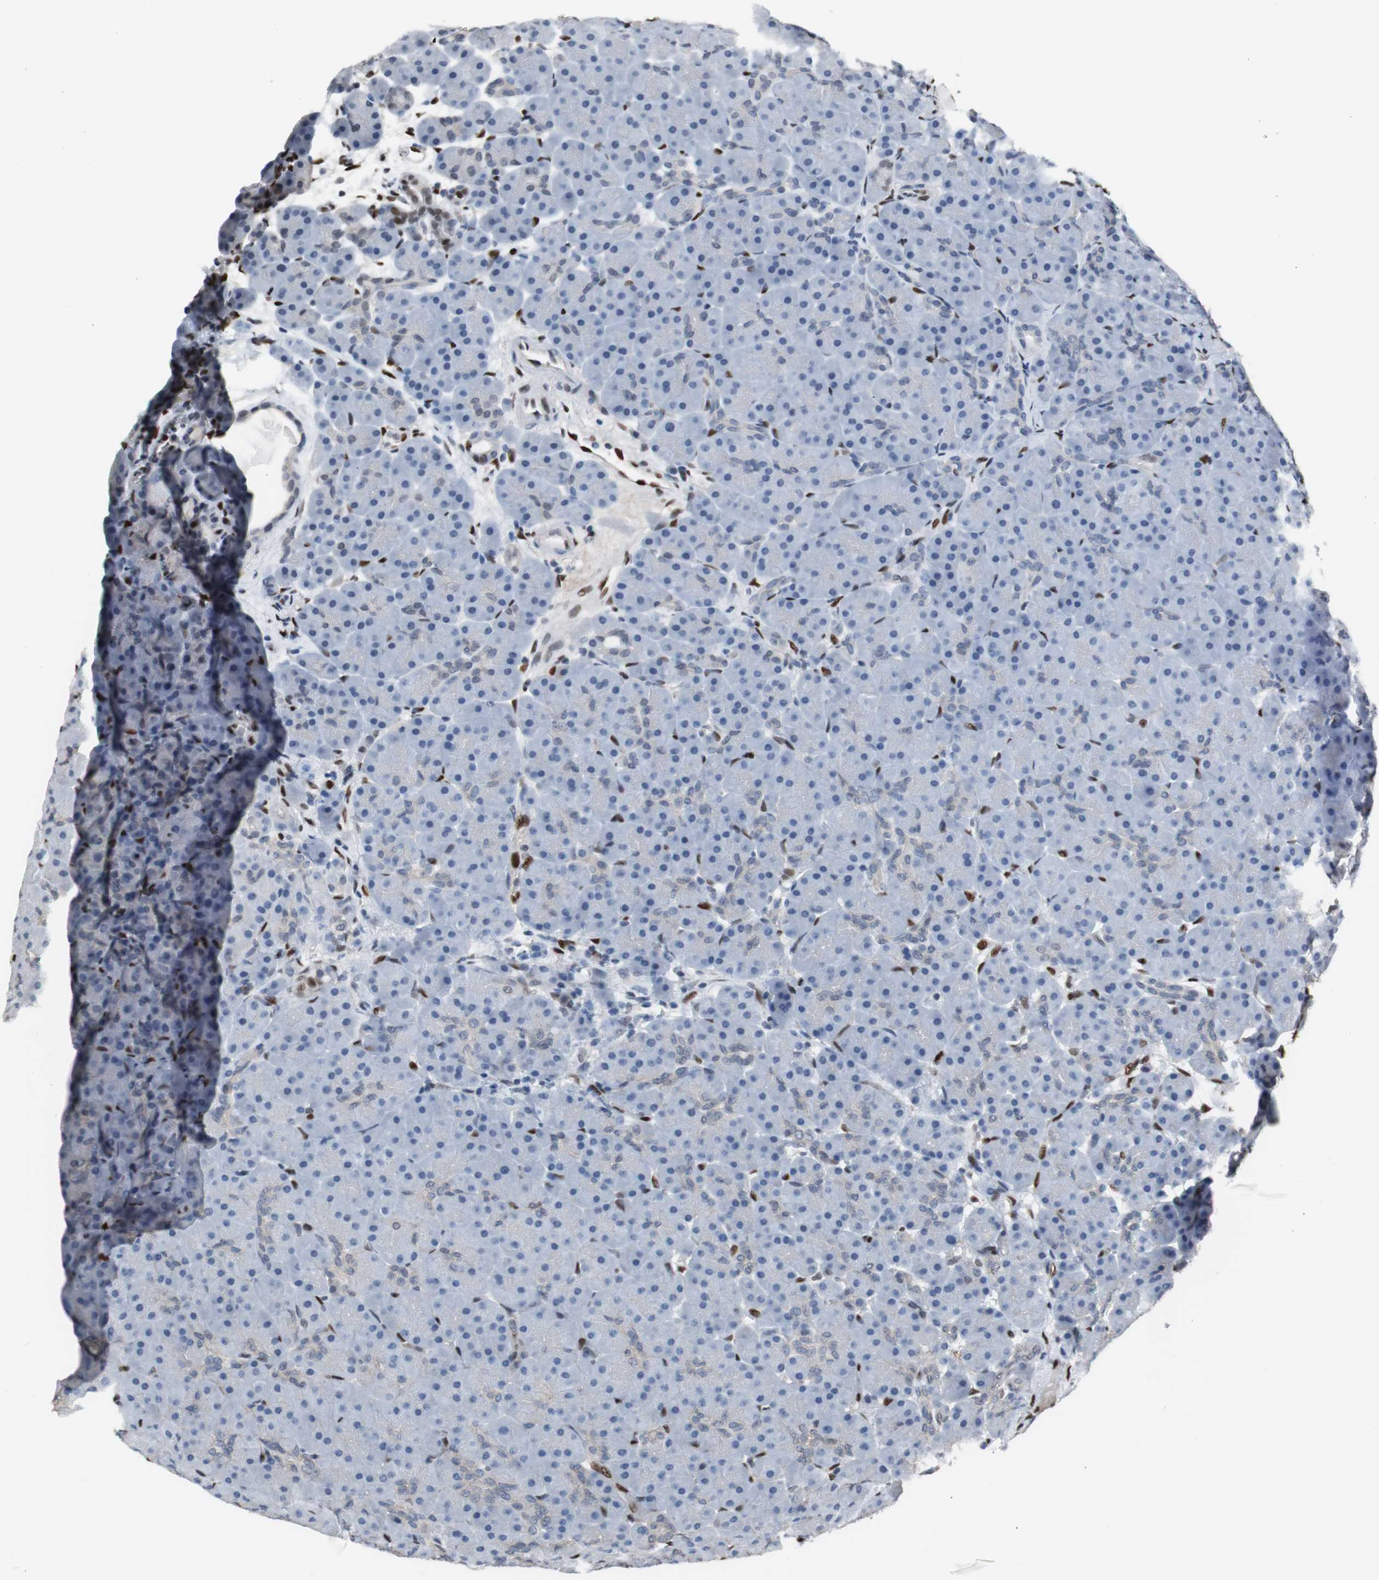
{"staining": {"intensity": "negative", "quantity": "none", "location": "none"}, "tissue": "pancreas", "cell_type": "Exocrine glandular cells", "image_type": "normal", "snomed": [{"axis": "morphology", "description": "Normal tissue, NOS"}, {"axis": "topography", "description": "Pancreas"}], "caption": "High power microscopy photomicrograph of an IHC image of unremarkable pancreas, revealing no significant staining in exocrine glandular cells.", "gene": "PML", "patient": {"sex": "male", "age": 66}}